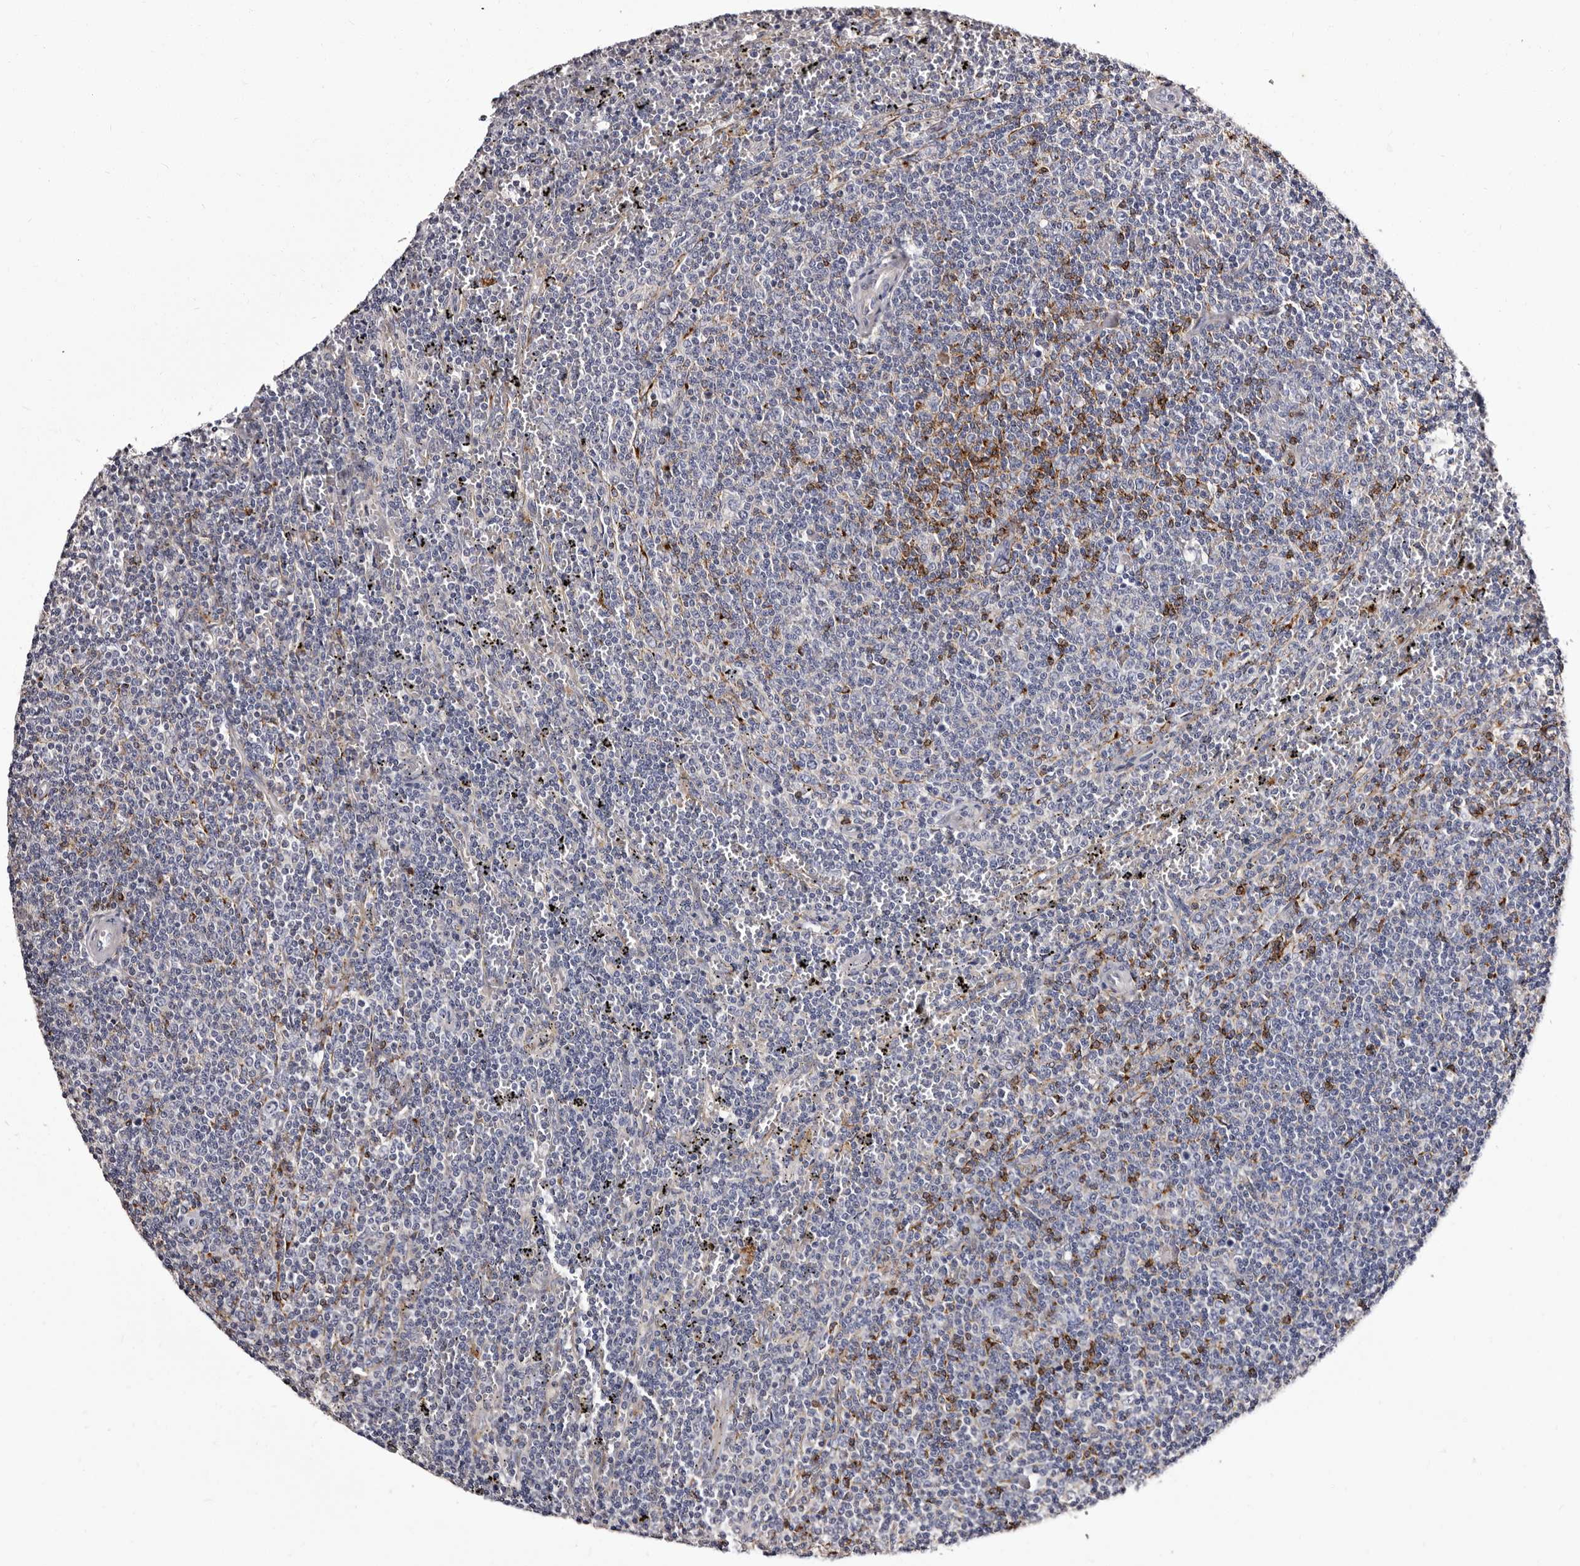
{"staining": {"intensity": "negative", "quantity": "none", "location": "none"}, "tissue": "lymphoma", "cell_type": "Tumor cells", "image_type": "cancer", "snomed": [{"axis": "morphology", "description": "Malignant lymphoma, non-Hodgkin's type, Low grade"}, {"axis": "topography", "description": "Spleen"}], "caption": "Photomicrograph shows no protein staining in tumor cells of lymphoma tissue.", "gene": "AUNIP", "patient": {"sex": "female", "age": 50}}